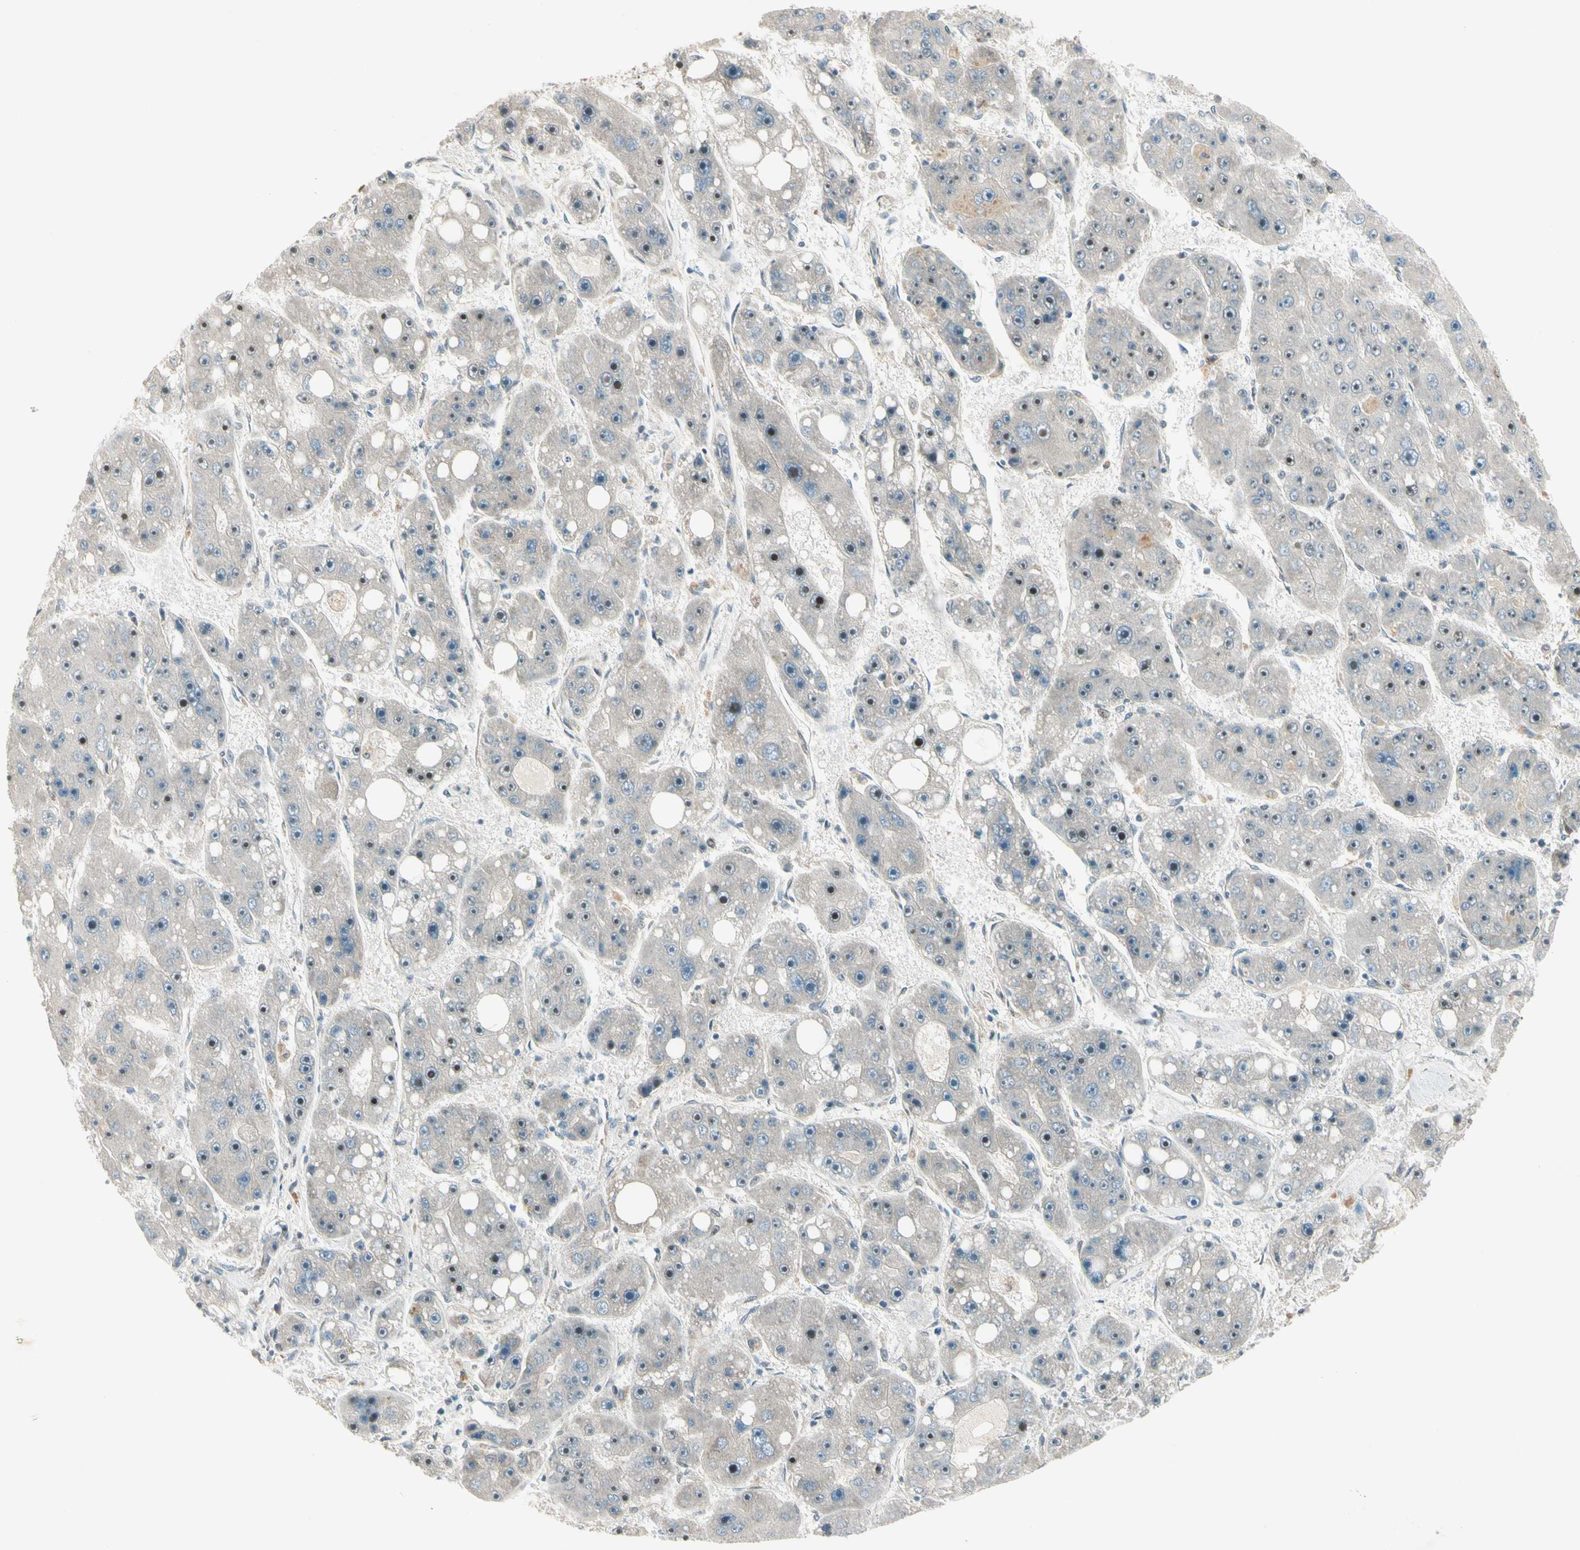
{"staining": {"intensity": "moderate", "quantity": "<25%", "location": "nuclear"}, "tissue": "liver cancer", "cell_type": "Tumor cells", "image_type": "cancer", "snomed": [{"axis": "morphology", "description": "Carcinoma, Hepatocellular, NOS"}, {"axis": "topography", "description": "Liver"}], "caption": "Immunohistochemical staining of human liver cancer (hepatocellular carcinoma) shows low levels of moderate nuclear protein staining in approximately <25% of tumor cells.", "gene": "GTF3A", "patient": {"sex": "female", "age": 61}}